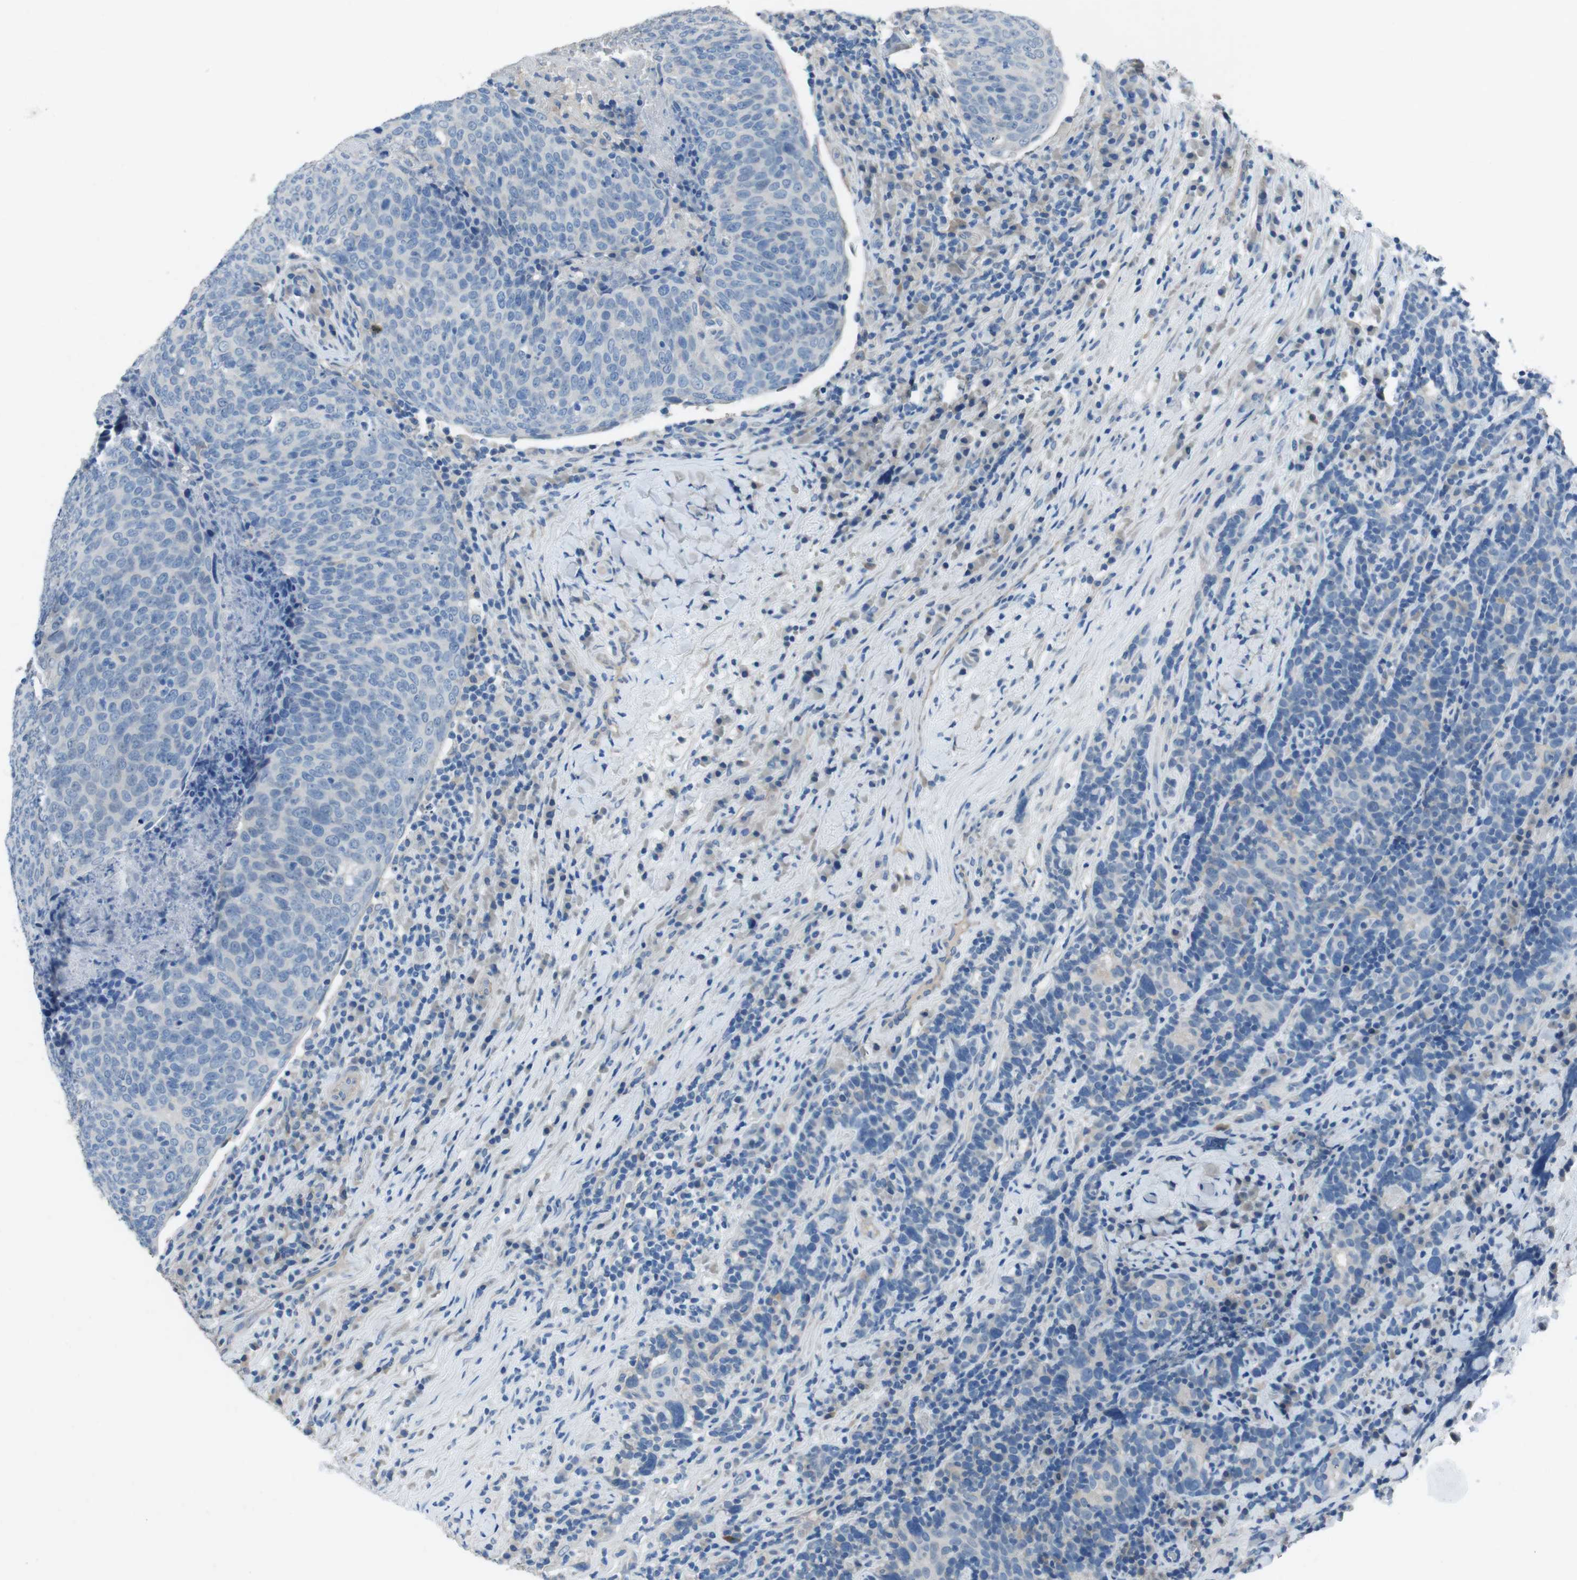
{"staining": {"intensity": "negative", "quantity": "none", "location": "none"}, "tissue": "head and neck cancer", "cell_type": "Tumor cells", "image_type": "cancer", "snomed": [{"axis": "morphology", "description": "Squamous cell carcinoma, NOS"}, {"axis": "morphology", "description": "Squamous cell carcinoma, metastatic, NOS"}, {"axis": "topography", "description": "Lymph node"}, {"axis": "topography", "description": "Head-Neck"}], "caption": "Immunohistochemistry of human squamous cell carcinoma (head and neck) demonstrates no expression in tumor cells.", "gene": "CYP2C8", "patient": {"sex": "male", "age": 62}}